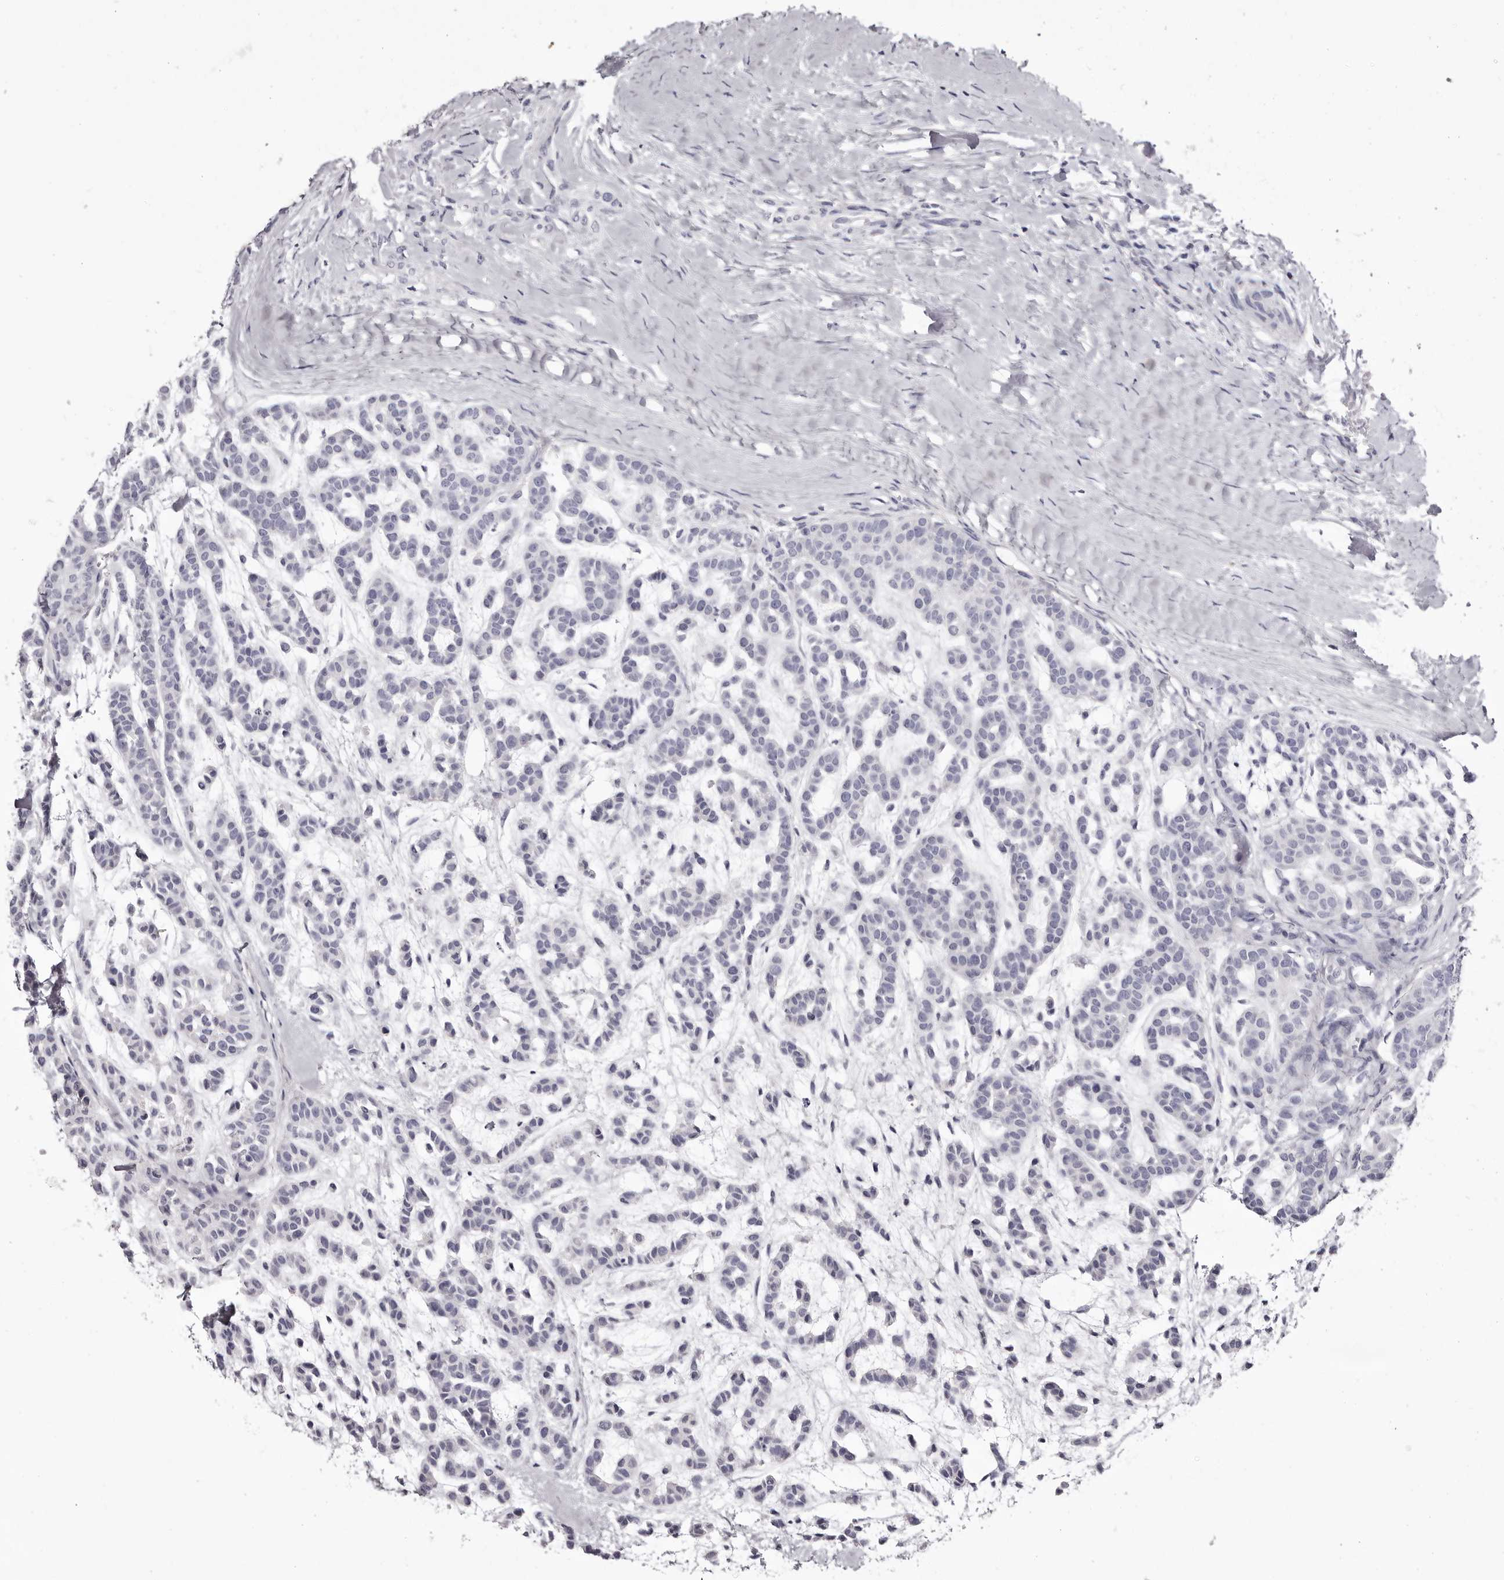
{"staining": {"intensity": "negative", "quantity": "none", "location": "none"}, "tissue": "head and neck cancer", "cell_type": "Tumor cells", "image_type": "cancer", "snomed": [{"axis": "morphology", "description": "Adenocarcinoma, NOS"}, {"axis": "morphology", "description": "Adenoma, NOS"}, {"axis": "topography", "description": "Head-Neck"}], "caption": "Head and neck adenocarcinoma was stained to show a protein in brown. There is no significant positivity in tumor cells. (IHC, brightfield microscopy, high magnification).", "gene": "CA6", "patient": {"sex": "female", "age": 55}}